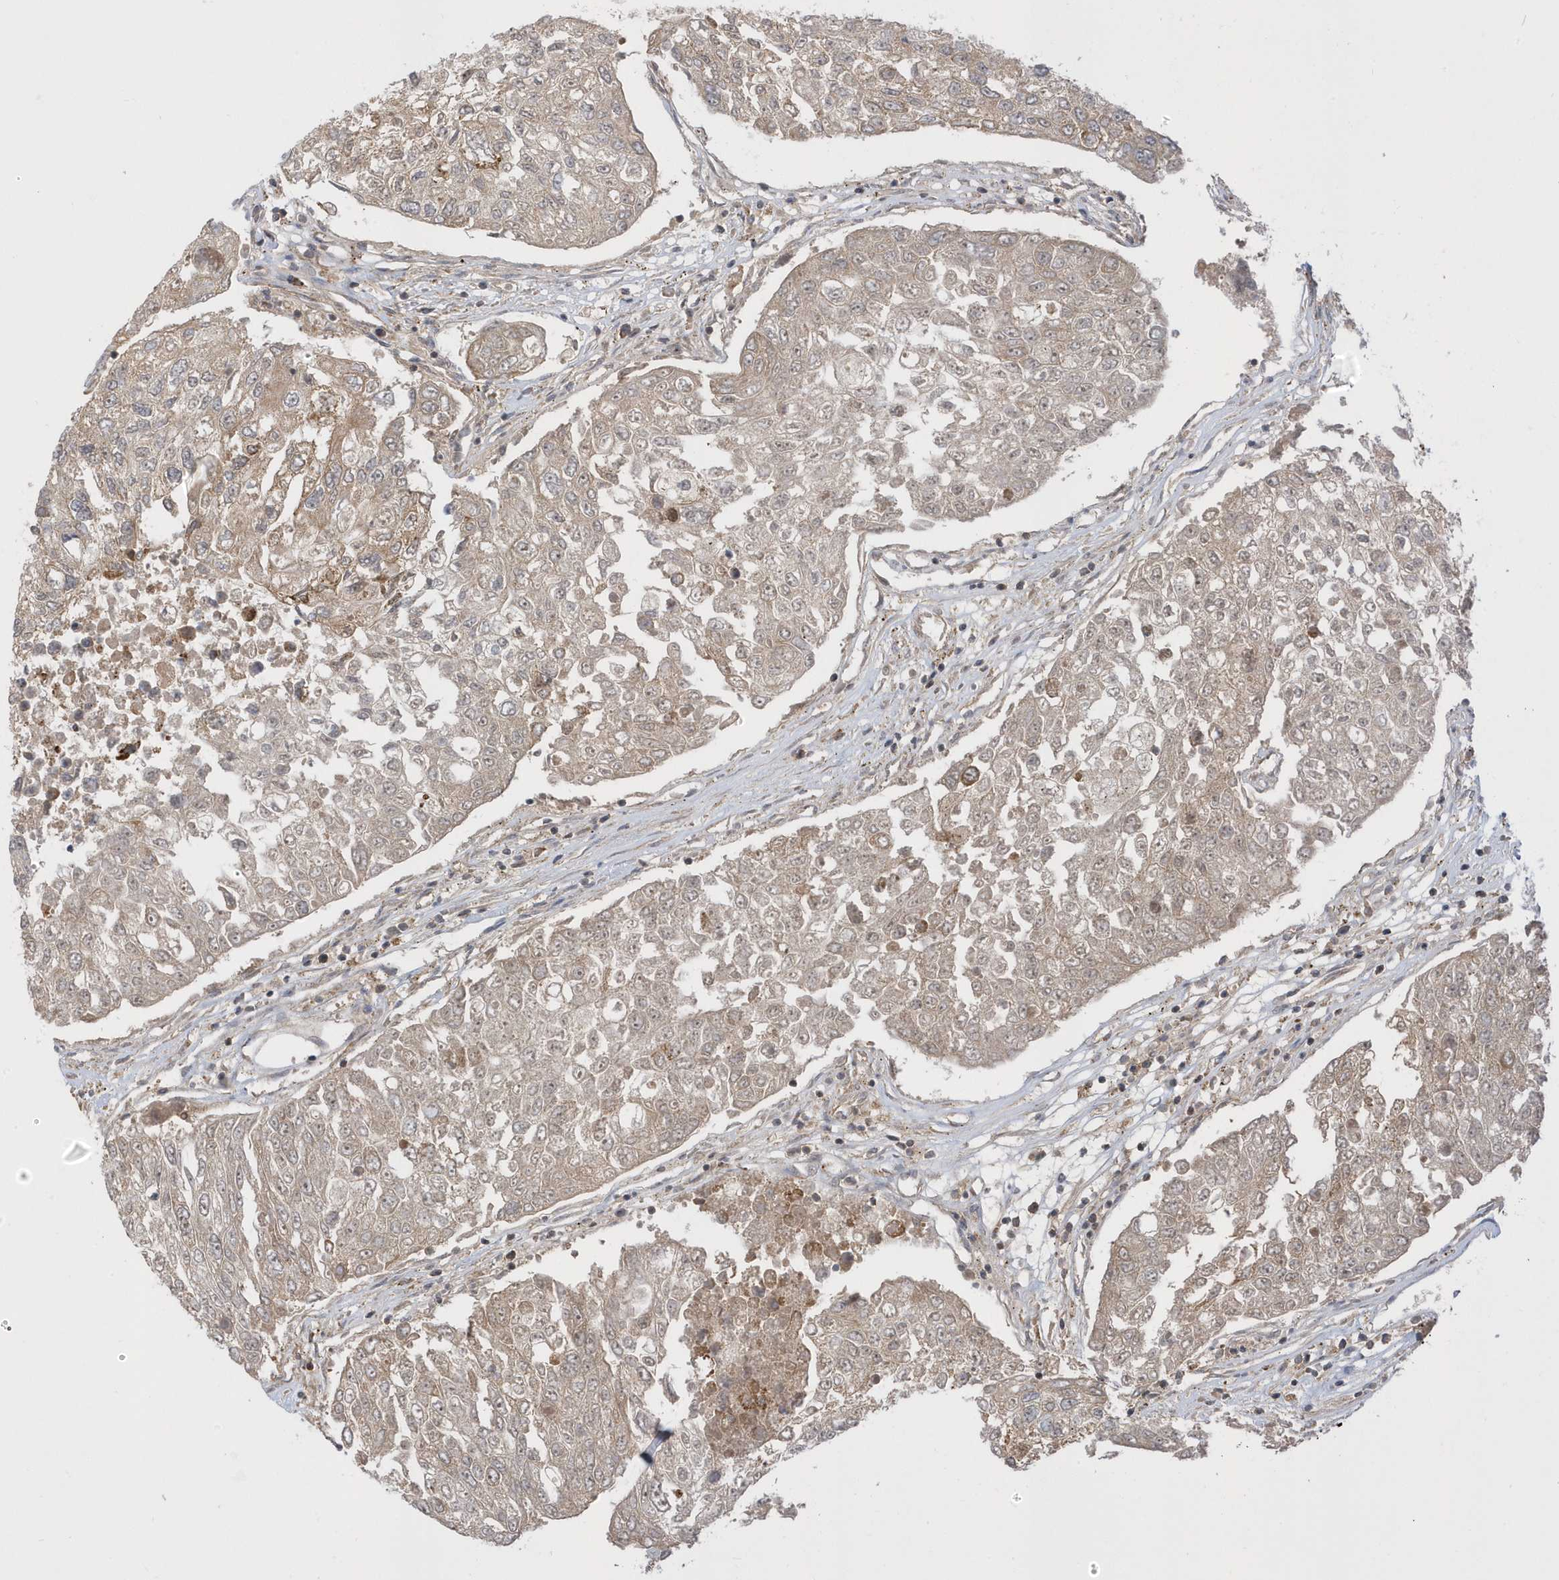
{"staining": {"intensity": "moderate", "quantity": "25%-75%", "location": "cytoplasmic/membranous"}, "tissue": "urothelial cancer", "cell_type": "Tumor cells", "image_type": "cancer", "snomed": [{"axis": "morphology", "description": "Urothelial carcinoma, High grade"}, {"axis": "topography", "description": "Lymph node"}, {"axis": "topography", "description": "Urinary bladder"}], "caption": "A medium amount of moderate cytoplasmic/membranous expression is present in approximately 25%-75% of tumor cells in urothelial cancer tissue. (DAB IHC with brightfield microscopy, high magnification).", "gene": "METTL21A", "patient": {"sex": "male", "age": 51}}